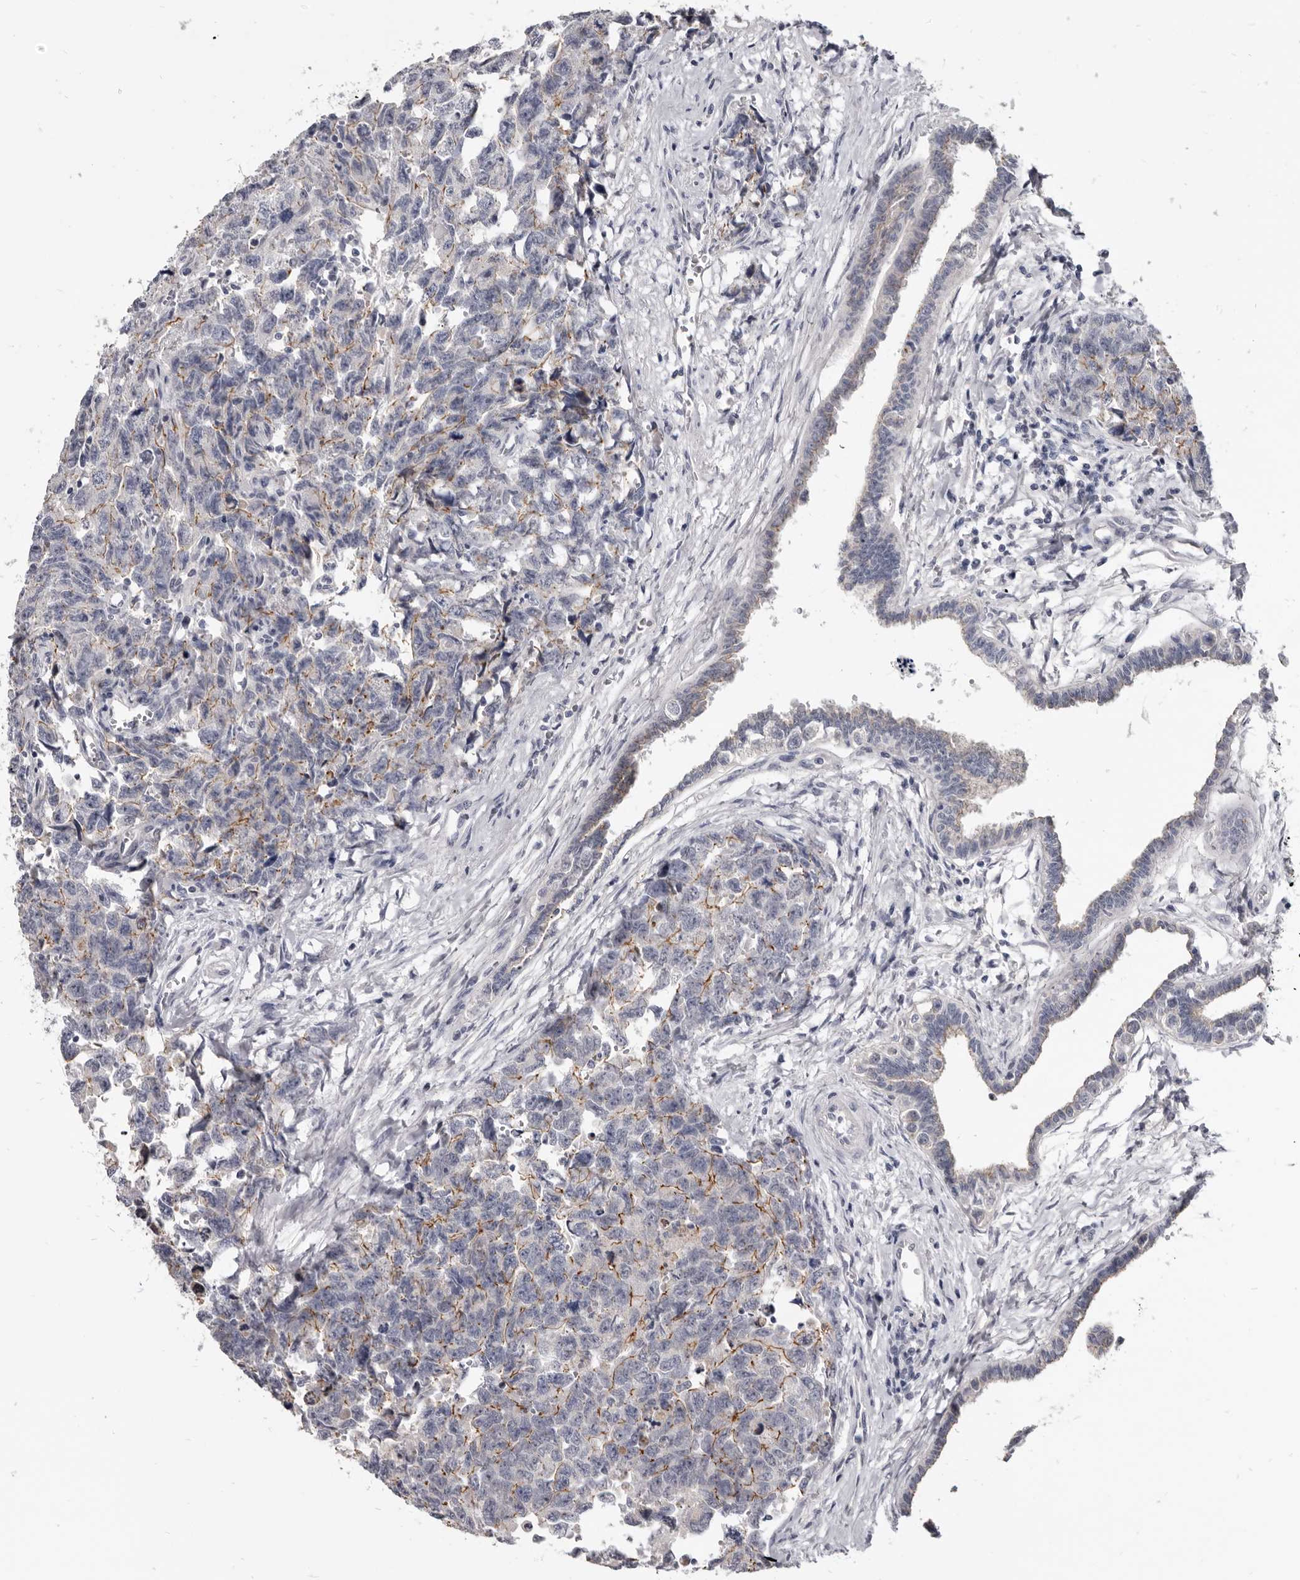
{"staining": {"intensity": "moderate", "quantity": "25%-75%", "location": "cytoplasmic/membranous"}, "tissue": "testis cancer", "cell_type": "Tumor cells", "image_type": "cancer", "snomed": [{"axis": "morphology", "description": "Carcinoma, Embryonal, NOS"}, {"axis": "topography", "description": "Testis"}], "caption": "Immunohistochemical staining of embryonal carcinoma (testis) reveals medium levels of moderate cytoplasmic/membranous protein expression in about 25%-75% of tumor cells. The staining was performed using DAB (3,3'-diaminobenzidine) to visualize the protein expression in brown, while the nuclei were stained in blue with hematoxylin (Magnification: 20x).", "gene": "CGN", "patient": {"sex": "male", "age": 31}}